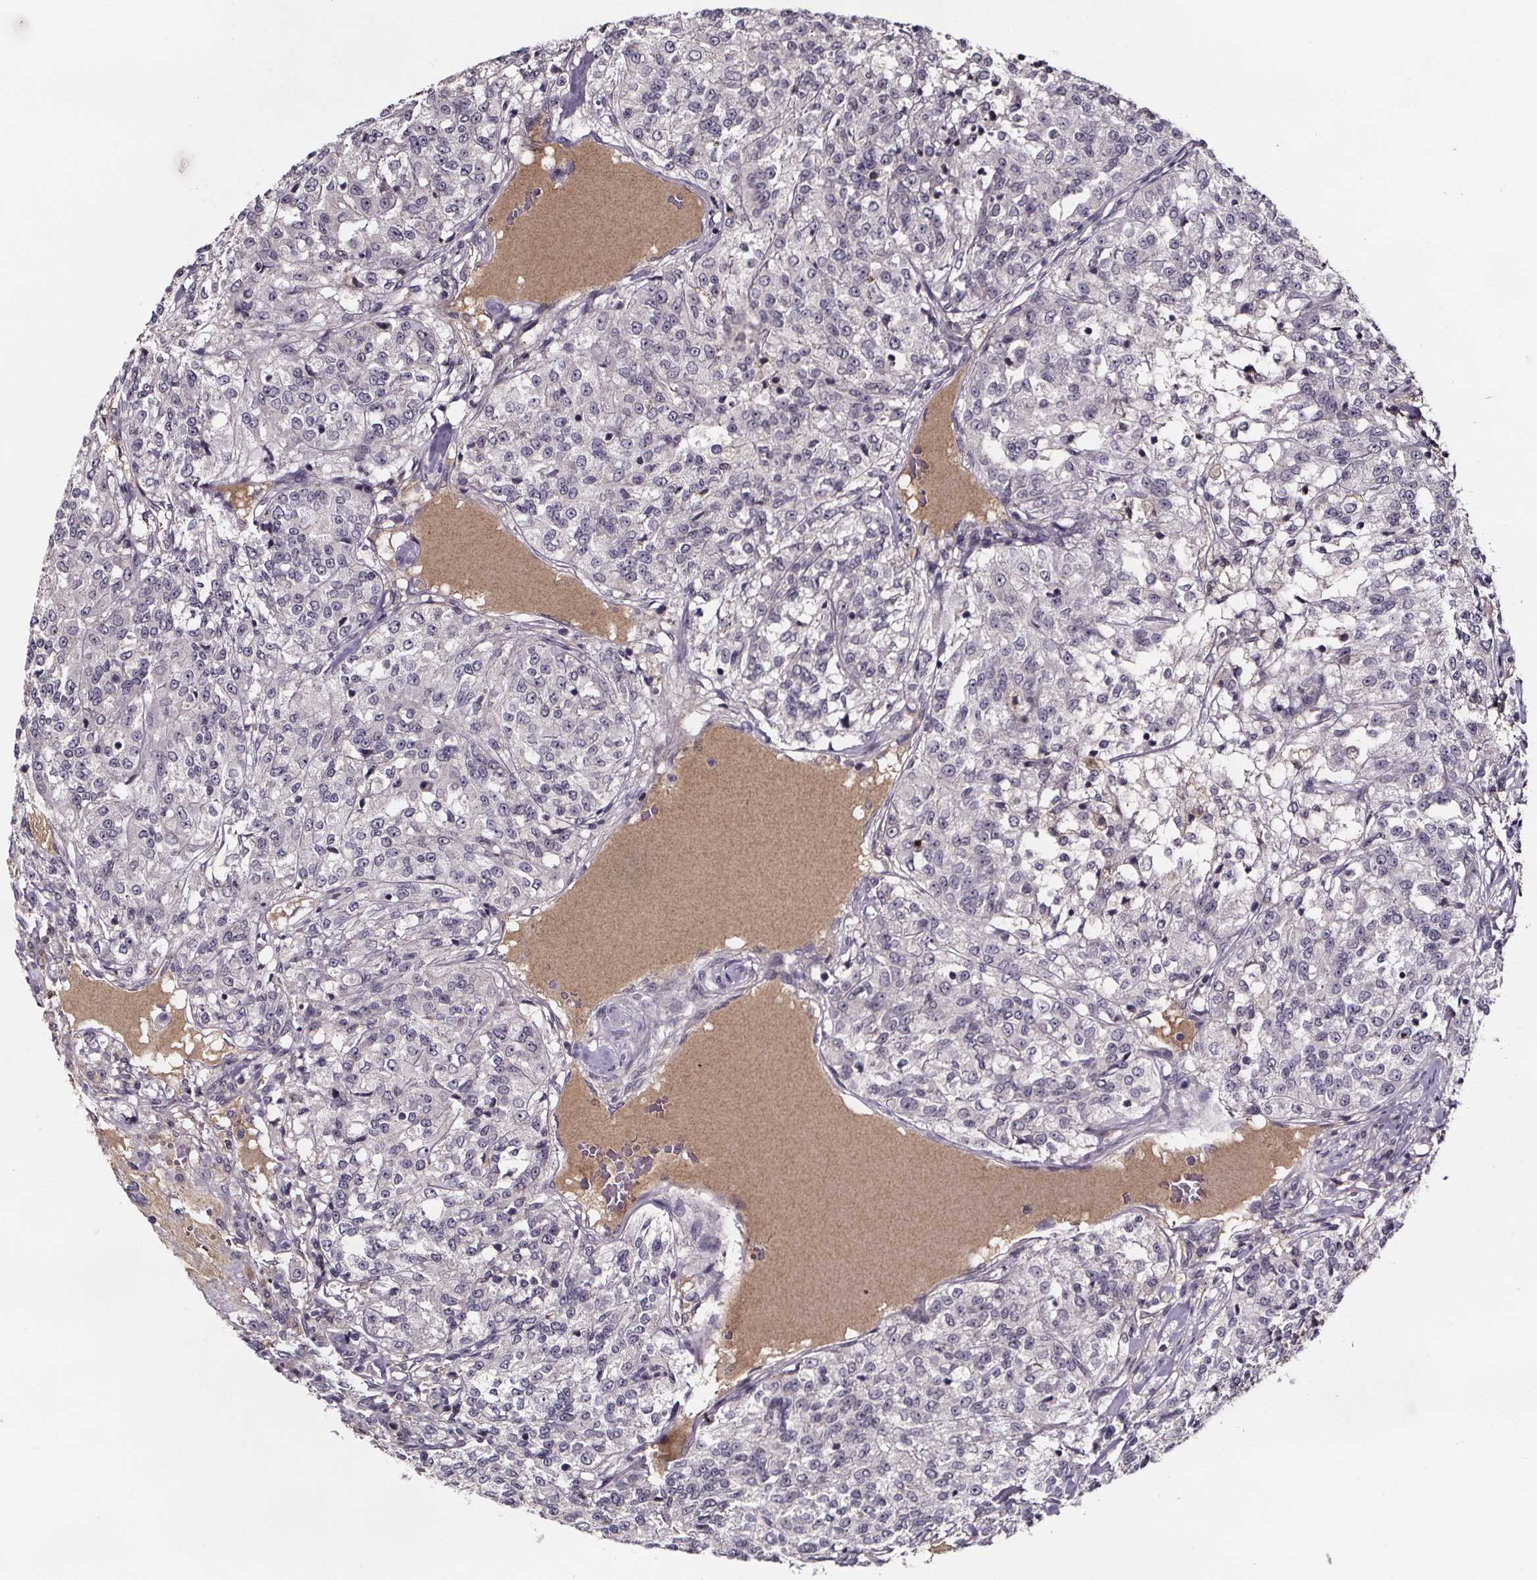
{"staining": {"intensity": "weak", "quantity": "<25%", "location": "nuclear"}, "tissue": "renal cancer", "cell_type": "Tumor cells", "image_type": "cancer", "snomed": [{"axis": "morphology", "description": "Adenocarcinoma, NOS"}, {"axis": "topography", "description": "Kidney"}], "caption": "IHC photomicrograph of renal adenocarcinoma stained for a protein (brown), which exhibits no expression in tumor cells.", "gene": "NPHP4", "patient": {"sex": "female", "age": 63}}